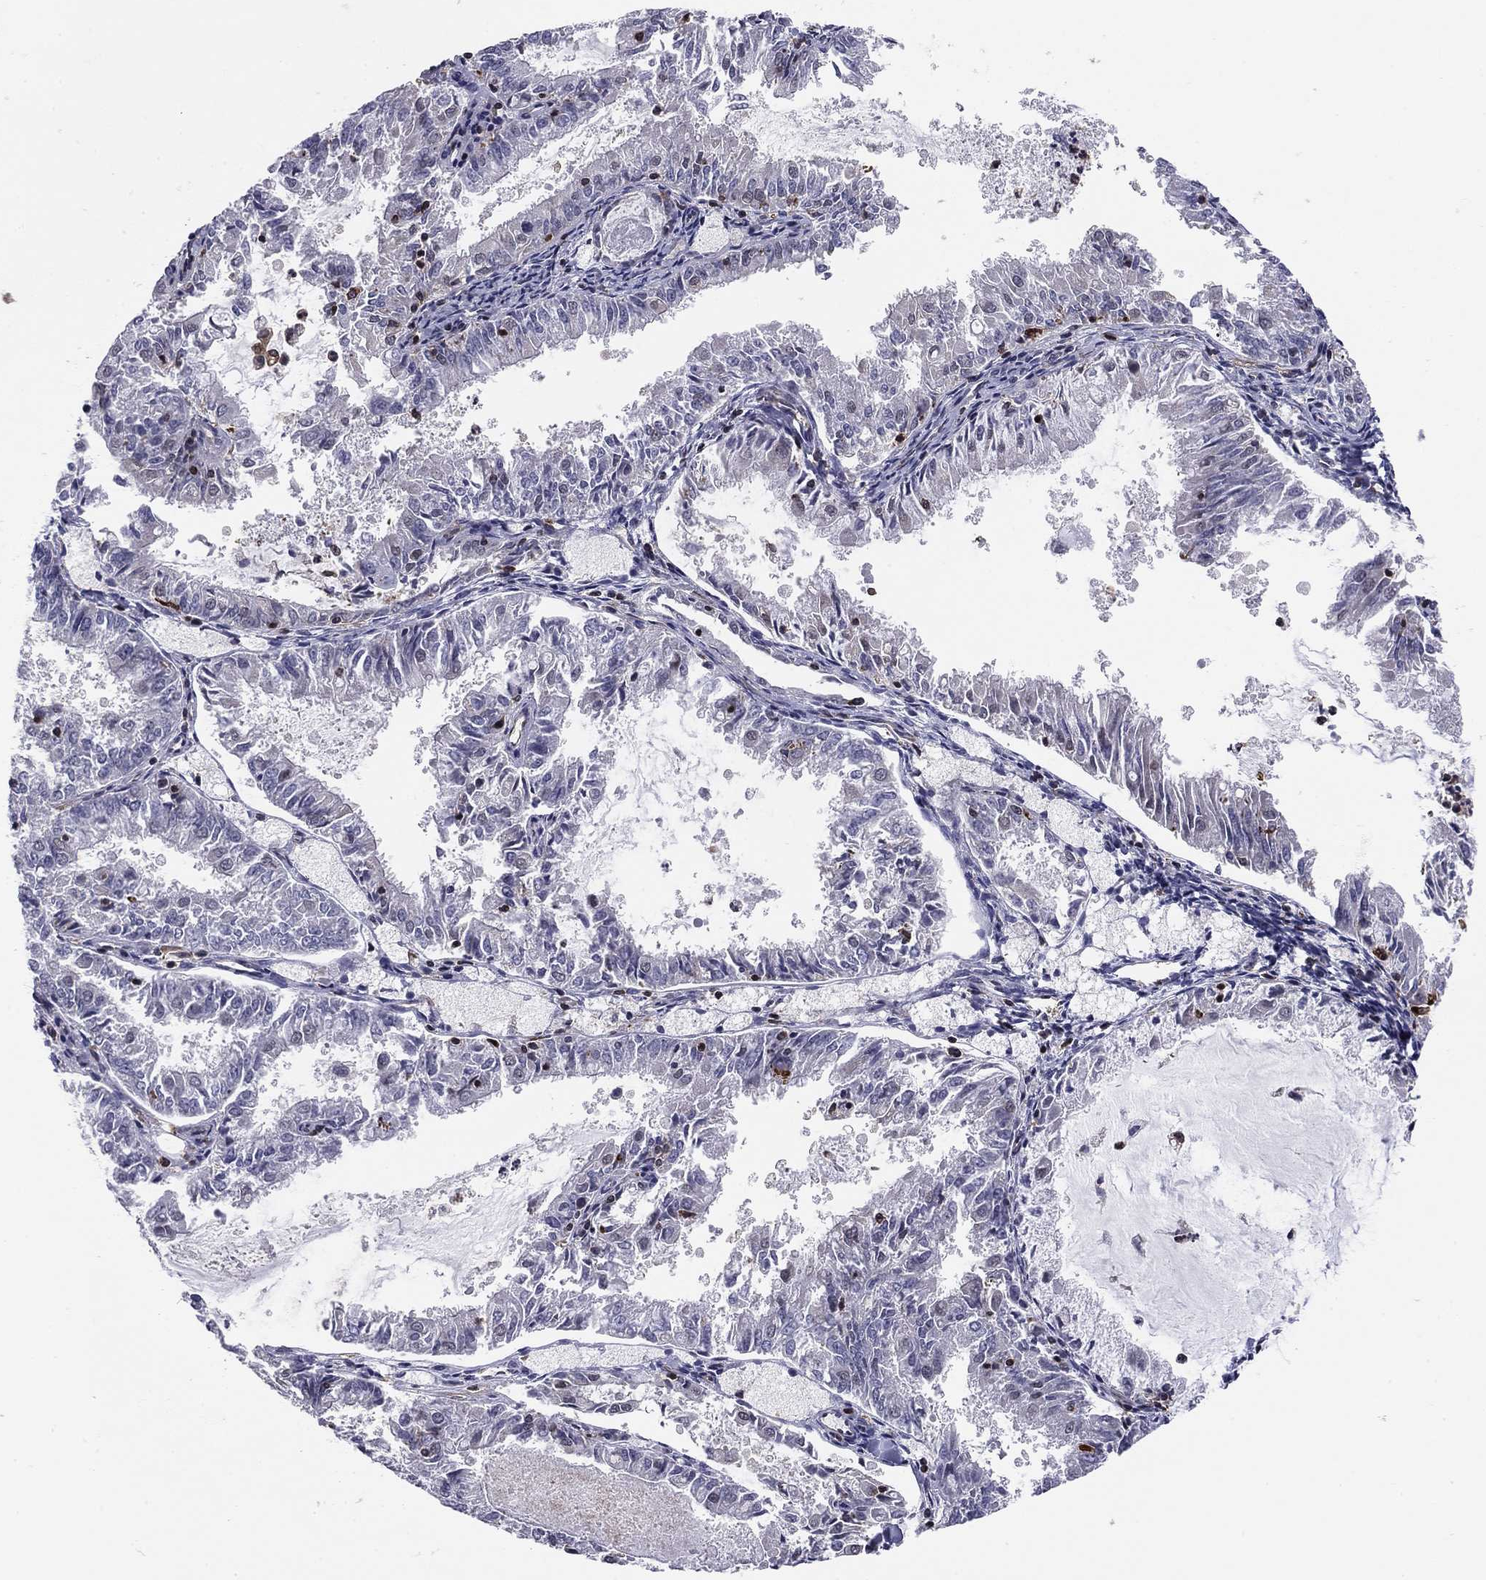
{"staining": {"intensity": "negative", "quantity": "none", "location": "none"}, "tissue": "endometrial cancer", "cell_type": "Tumor cells", "image_type": "cancer", "snomed": [{"axis": "morphology", "description": "Adenocarcinoma, NOS"}, {"axis": "topography", "description": "Endometrium"}], "caption": "Immunohistochemistry (IHC) of human endometrial adenocarcinoma displays no expression in tumor cells.", "gene": "PLCB2", "patient": {"sex": "female", "age": 57}}